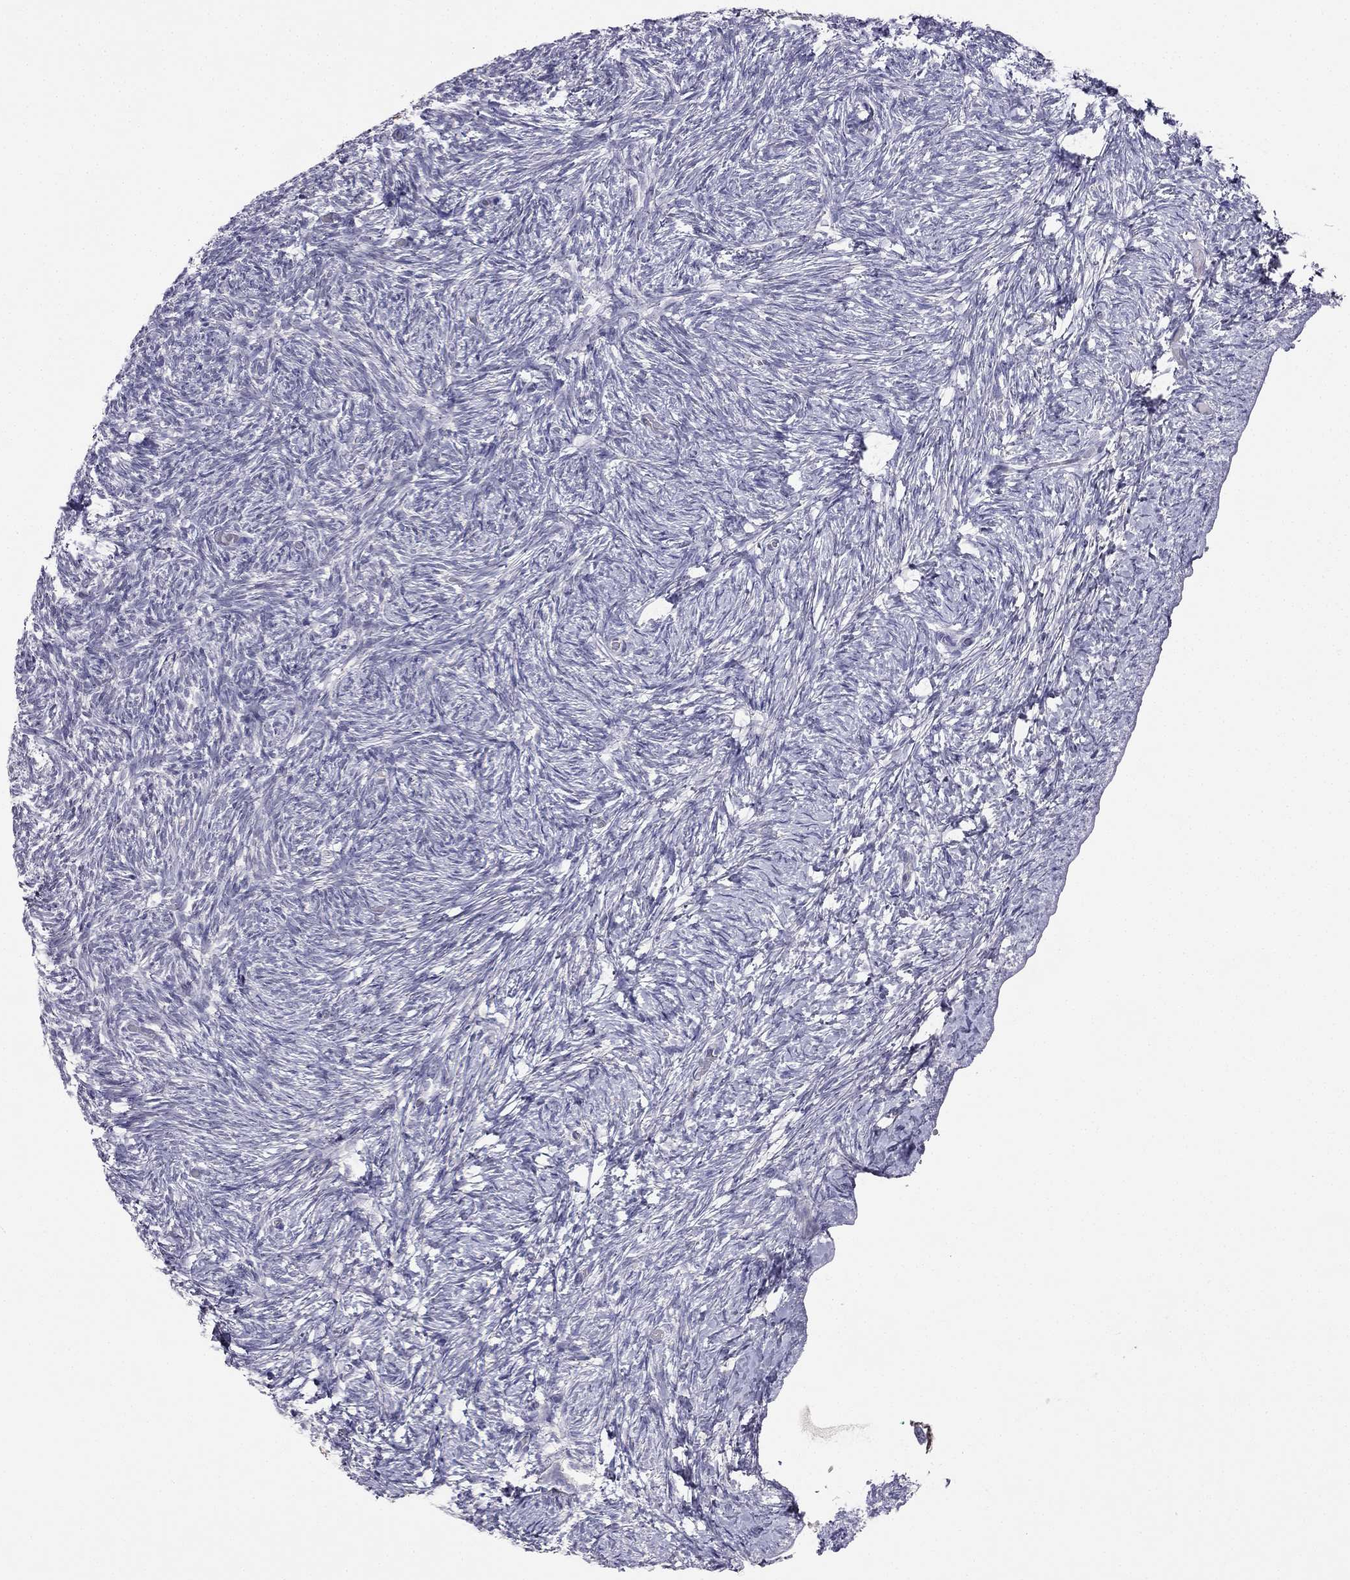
{"staining": {"intensity": "negative", "quantity": "none", "location": "none"}, "tissue": "ovary", "cell_type": "Follicle cells", "image_type": "normal", "snomed": [{"axis": "morphology", "description": "Normal tissue, NOS"}, {"axis": "topography", "description": "Ovary"}], "caption": "Immunohistochemistry (IHC) histopathology image of benign ovary: ovary stained with DAB (3,3'-diaminobenzidine) shows no significant protein staining in follicle cells.", "gene": "C16orf89", "patient": {"sex": "female", "age": 39}}